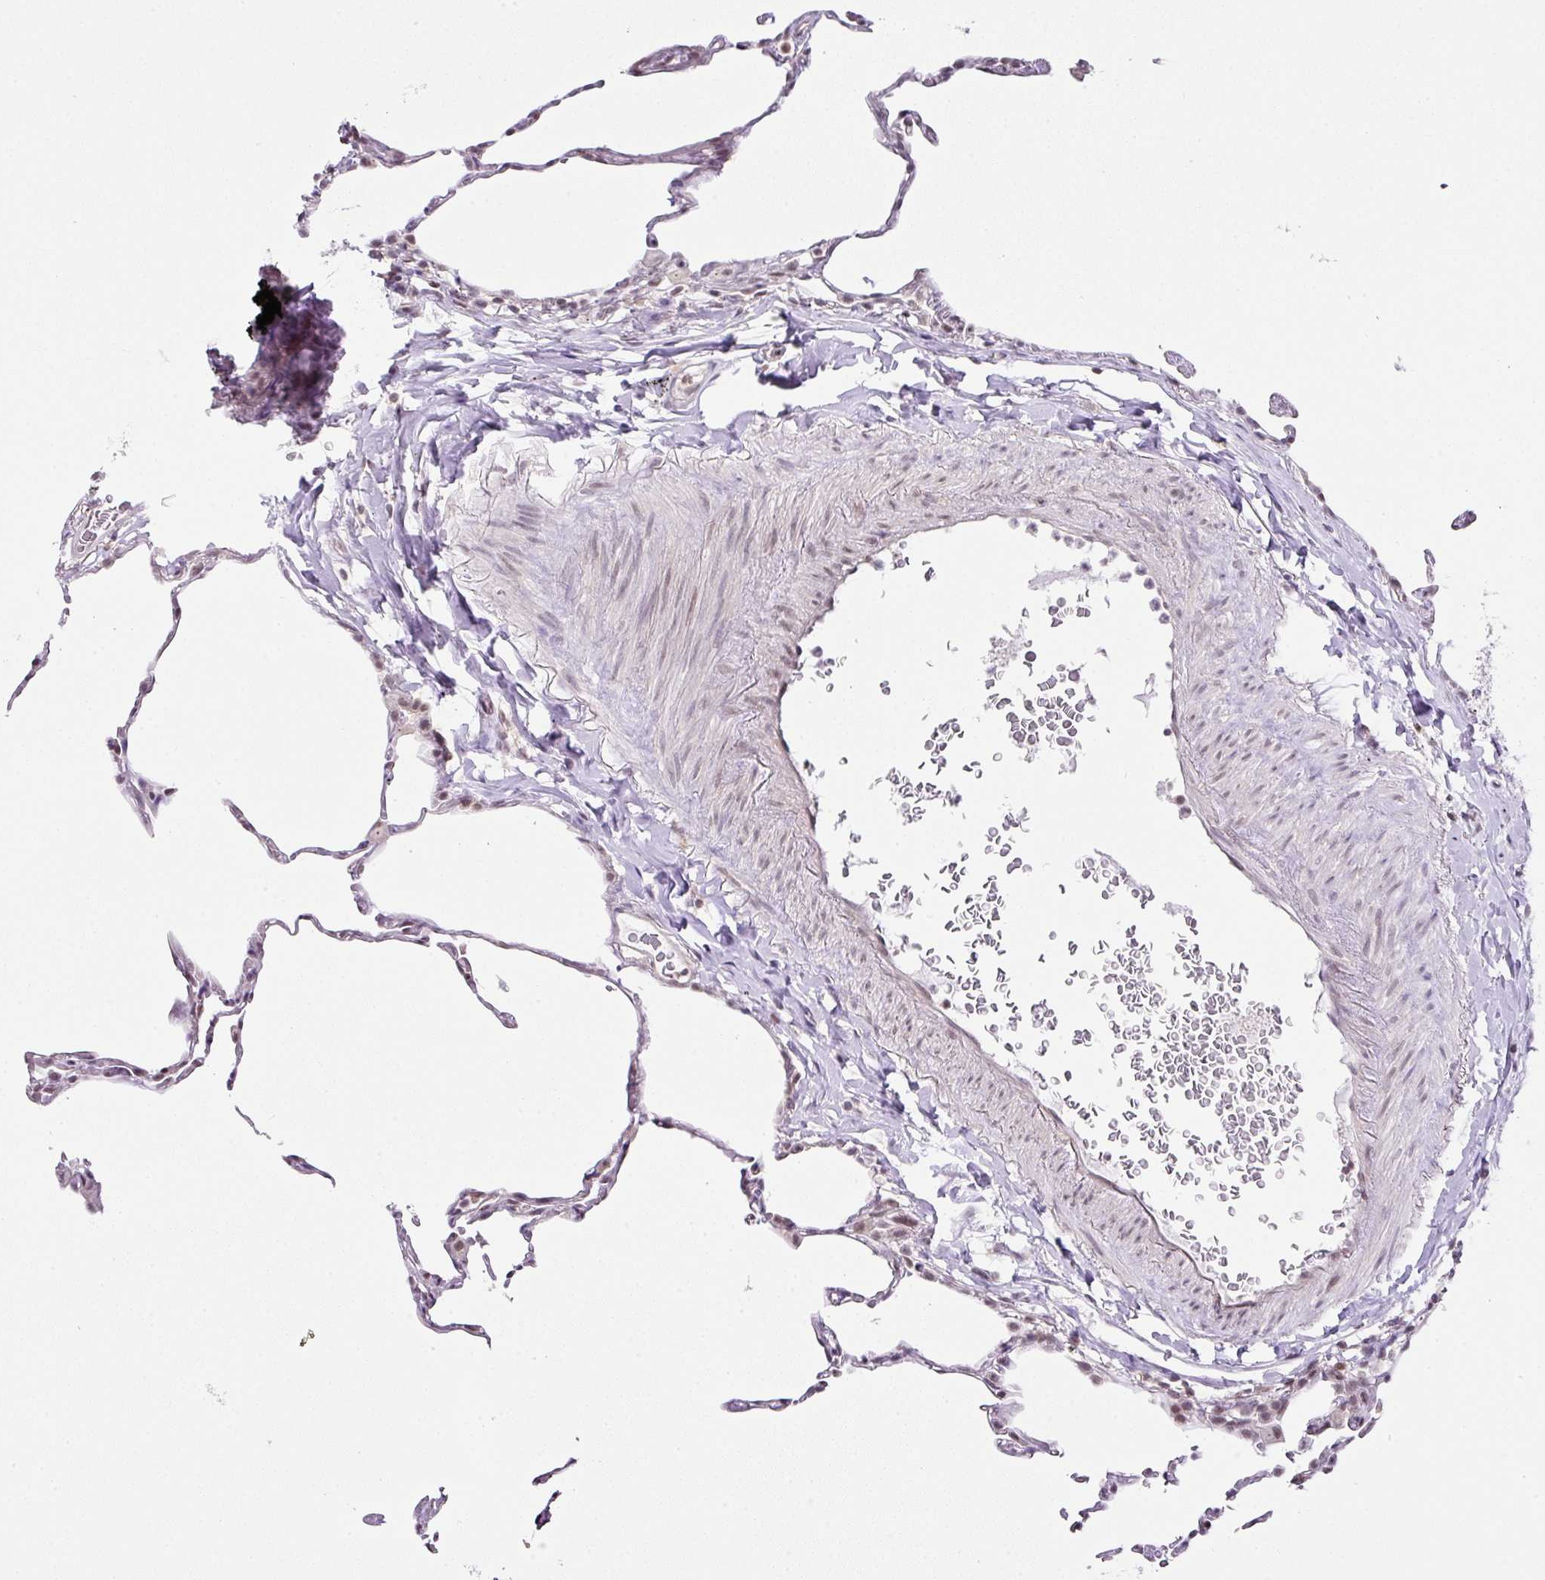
{"staining": {"intensity": "weak", "quantity": "<25%", "location": "nuclear"}, "tissue": "lung", "cell_type": "Alveolar cells", "image_type": "normal", "snomed": [{"axis": "morphology", "description": "Normal tissue, NOS"}, {"axis": "topography", "description": "Lung"}], "caption": "Benign lung was stained to show a protein in brown. There is no significant staining in alveolar cells. (Brightfield microscopy of DAB immunohistochemistry at high magnification).", "gene": "FAM32A", "patient": {"sex": "female", "age": 57}}